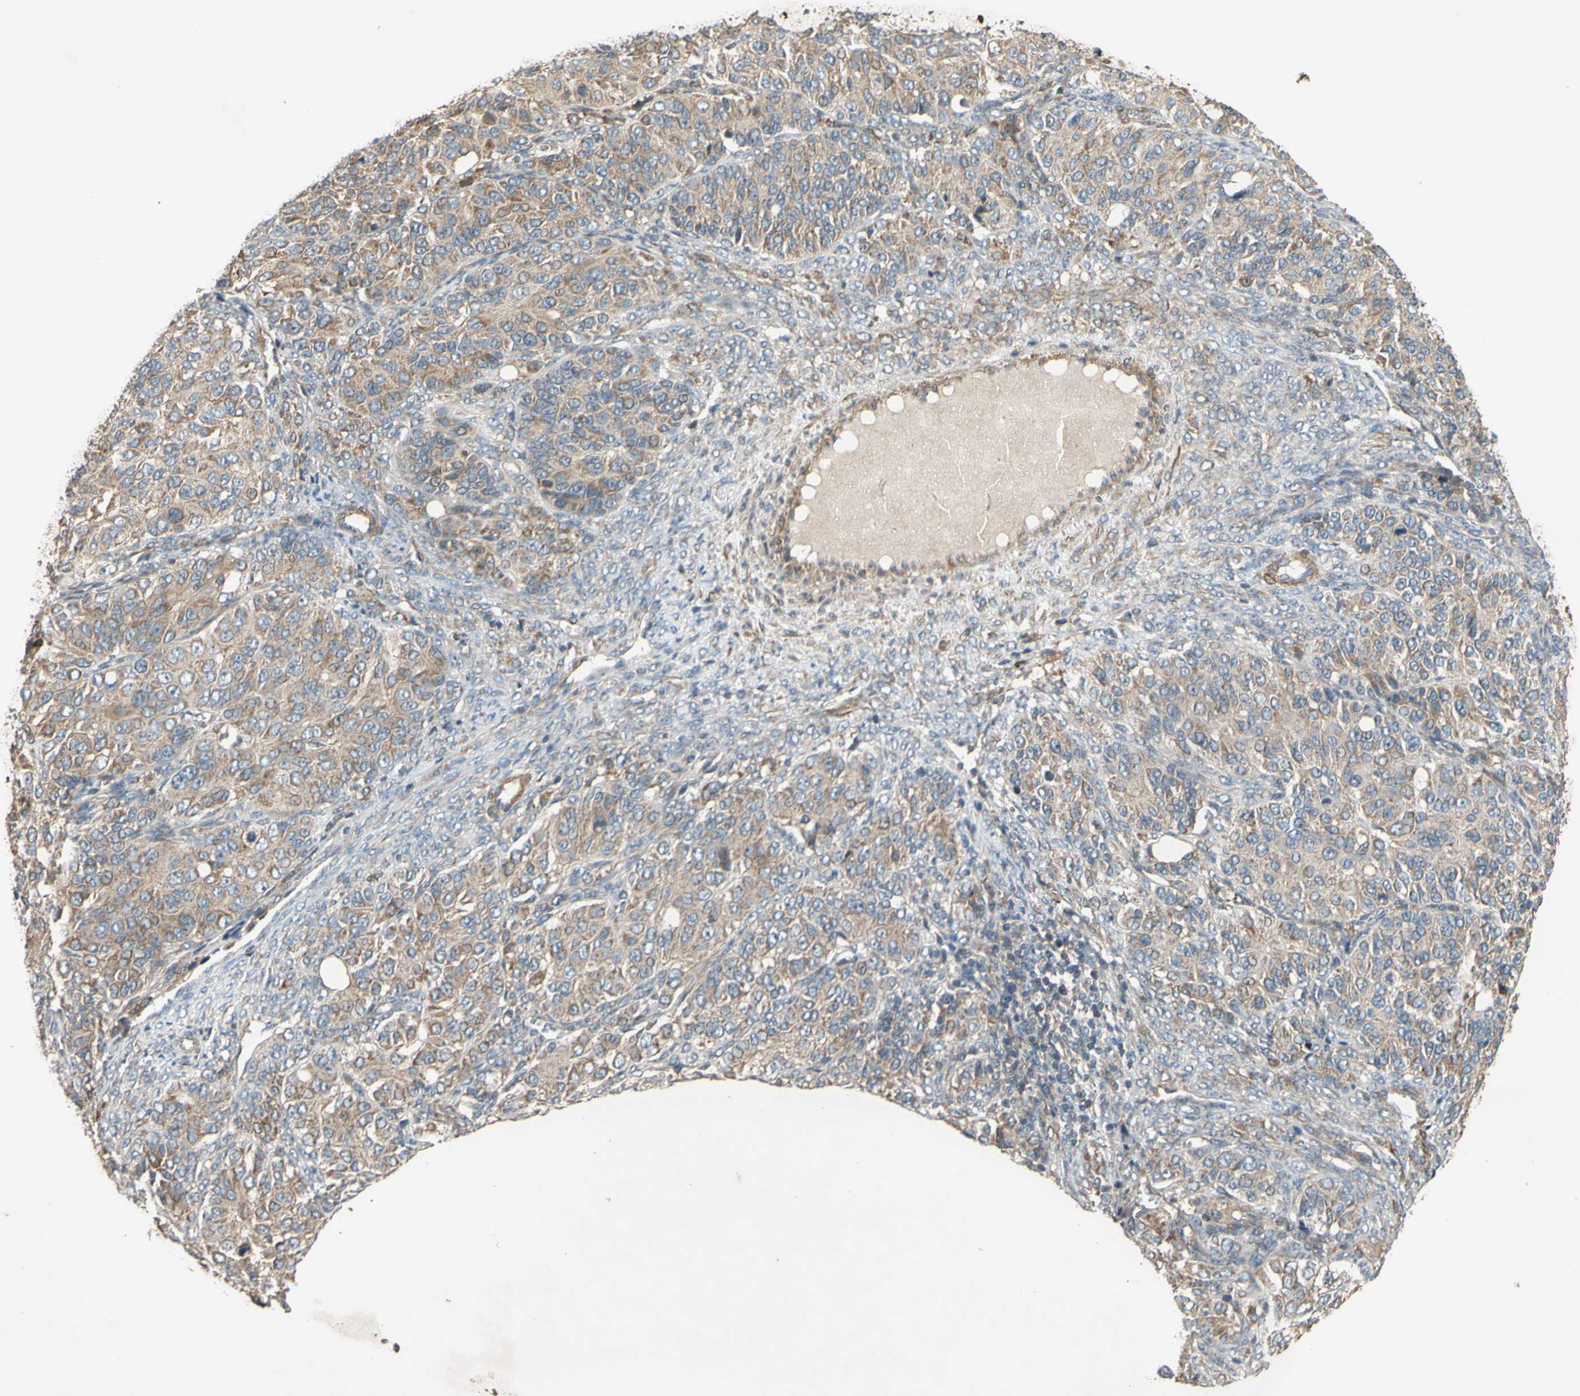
{"staining": {"intensity": "weak", "quantity": ">75%", "location": "cytoplasmic/membranous"}, "tissue": "ovarian cancer", "cell_type": "Tumor cells", "image_type": "cancer", "snomed": [{"axis": "morphology", "description": "Carcinoma, endometroid"}, {"axis": "topography", "description": "Ovary"}], "caption": "Ovarian cancer stained with IHC displays weak cytoplasmic/membranous staining in approximately >75% of tumor cells. Using DAB (brown) and hematoxylin (blue) stains, captured at high magnification using brightfield microscopy.", "gene": "PARD6A", "patient": {"sex": "female", "age": 51}}